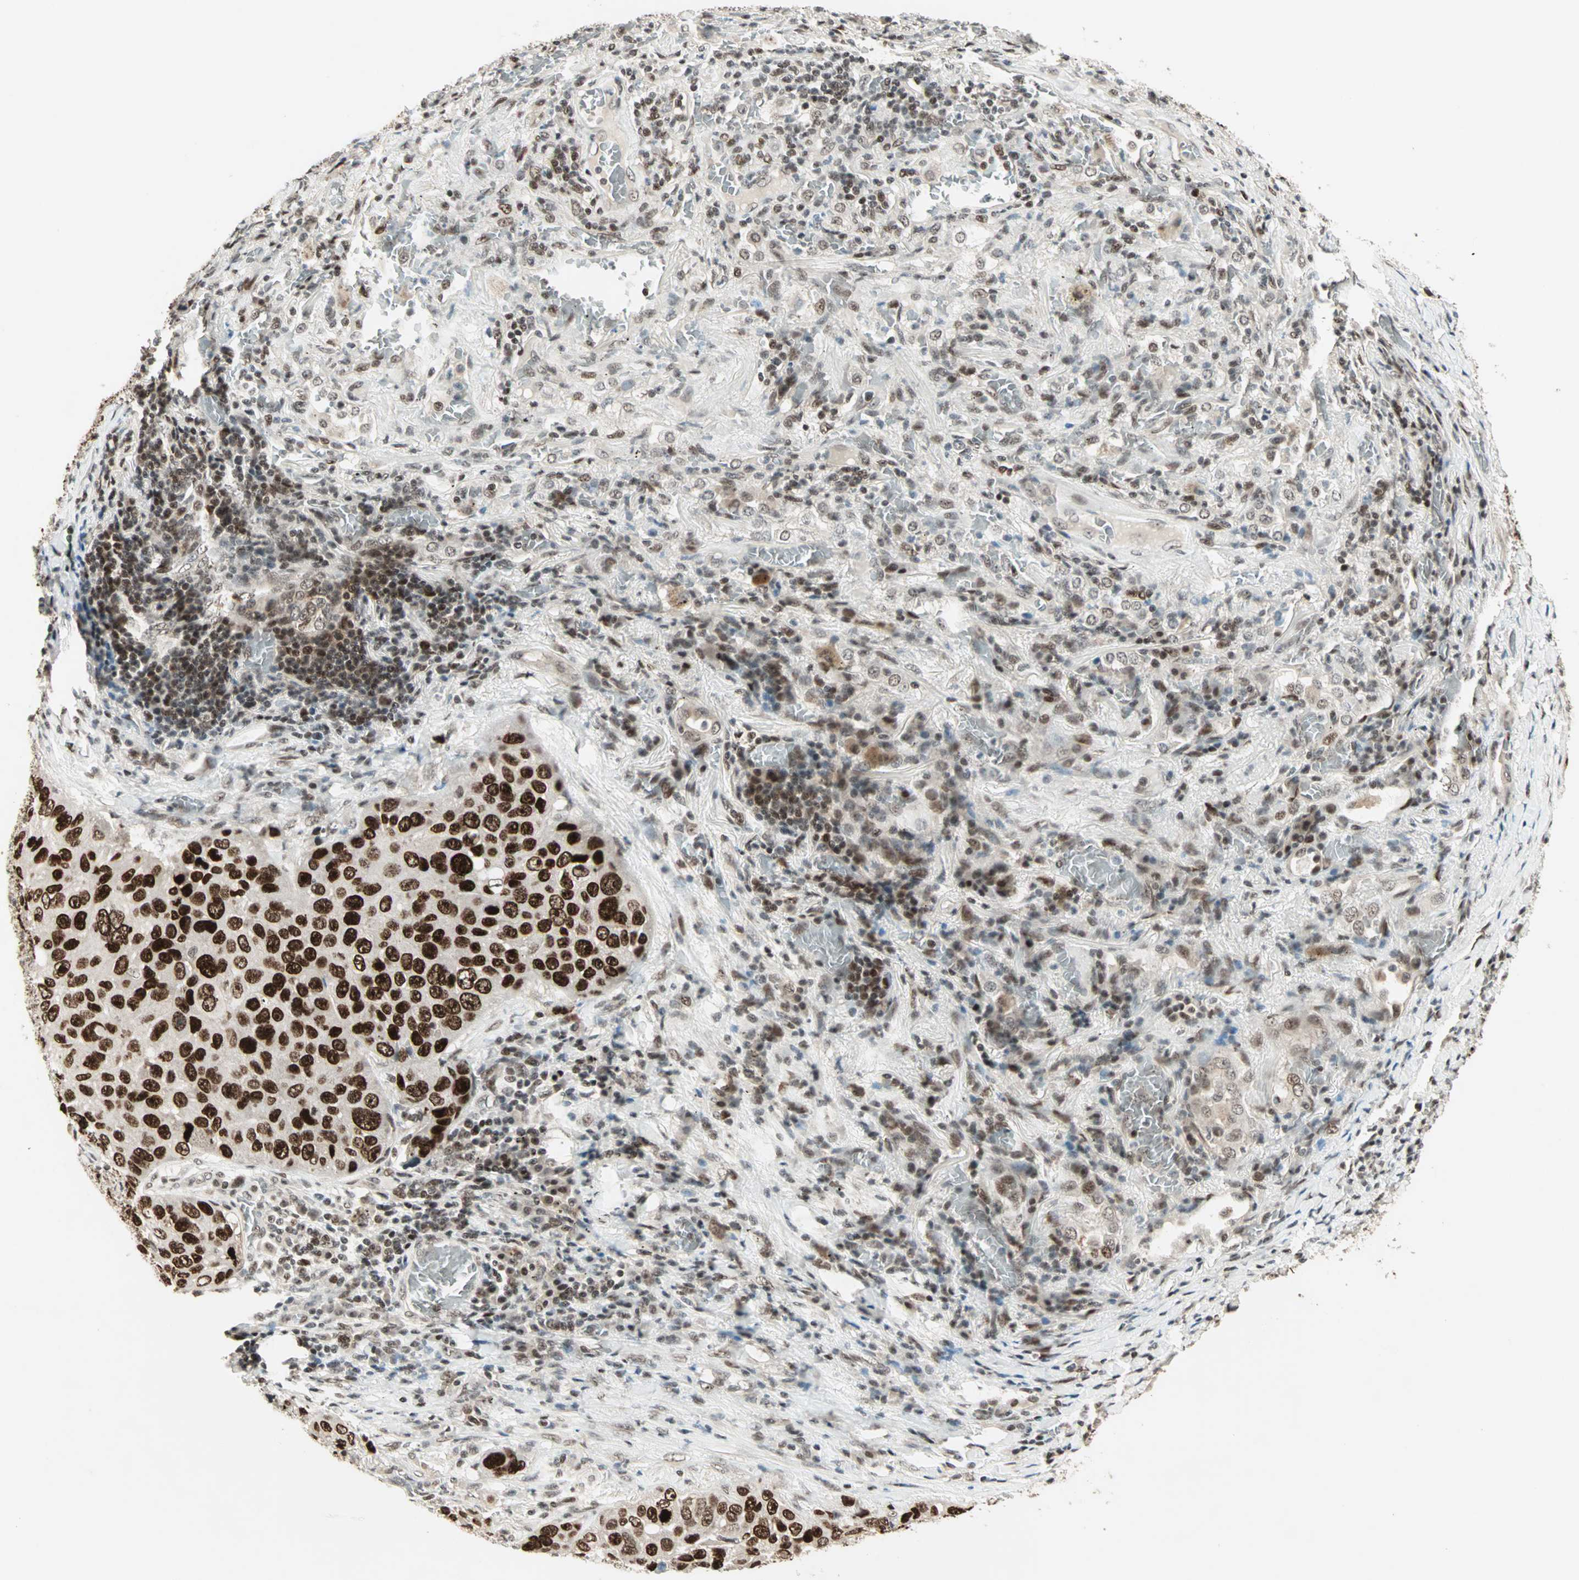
{"staining": {"intensity": "strong", "quantity": ">75%", "location": "nuclear"}, "tissue": "lung cancer", "cell_type": "Tumor cells", "image_type": "cancer", "snomed": [{"axis": "morphology", "description": "Squamous cell carcinoma, NOS"}, {"axis": "topography", "description": "Lung"}], "caption": "A photomicrograph showing strong nuclear positivity in approximately >75% of tumor cells in lung cancer (squamous cell carcinoma), as visualized by brown immunohistochemical staining.", "gene": "MDC1", "patient": {"sex": "male", "age": 57}}